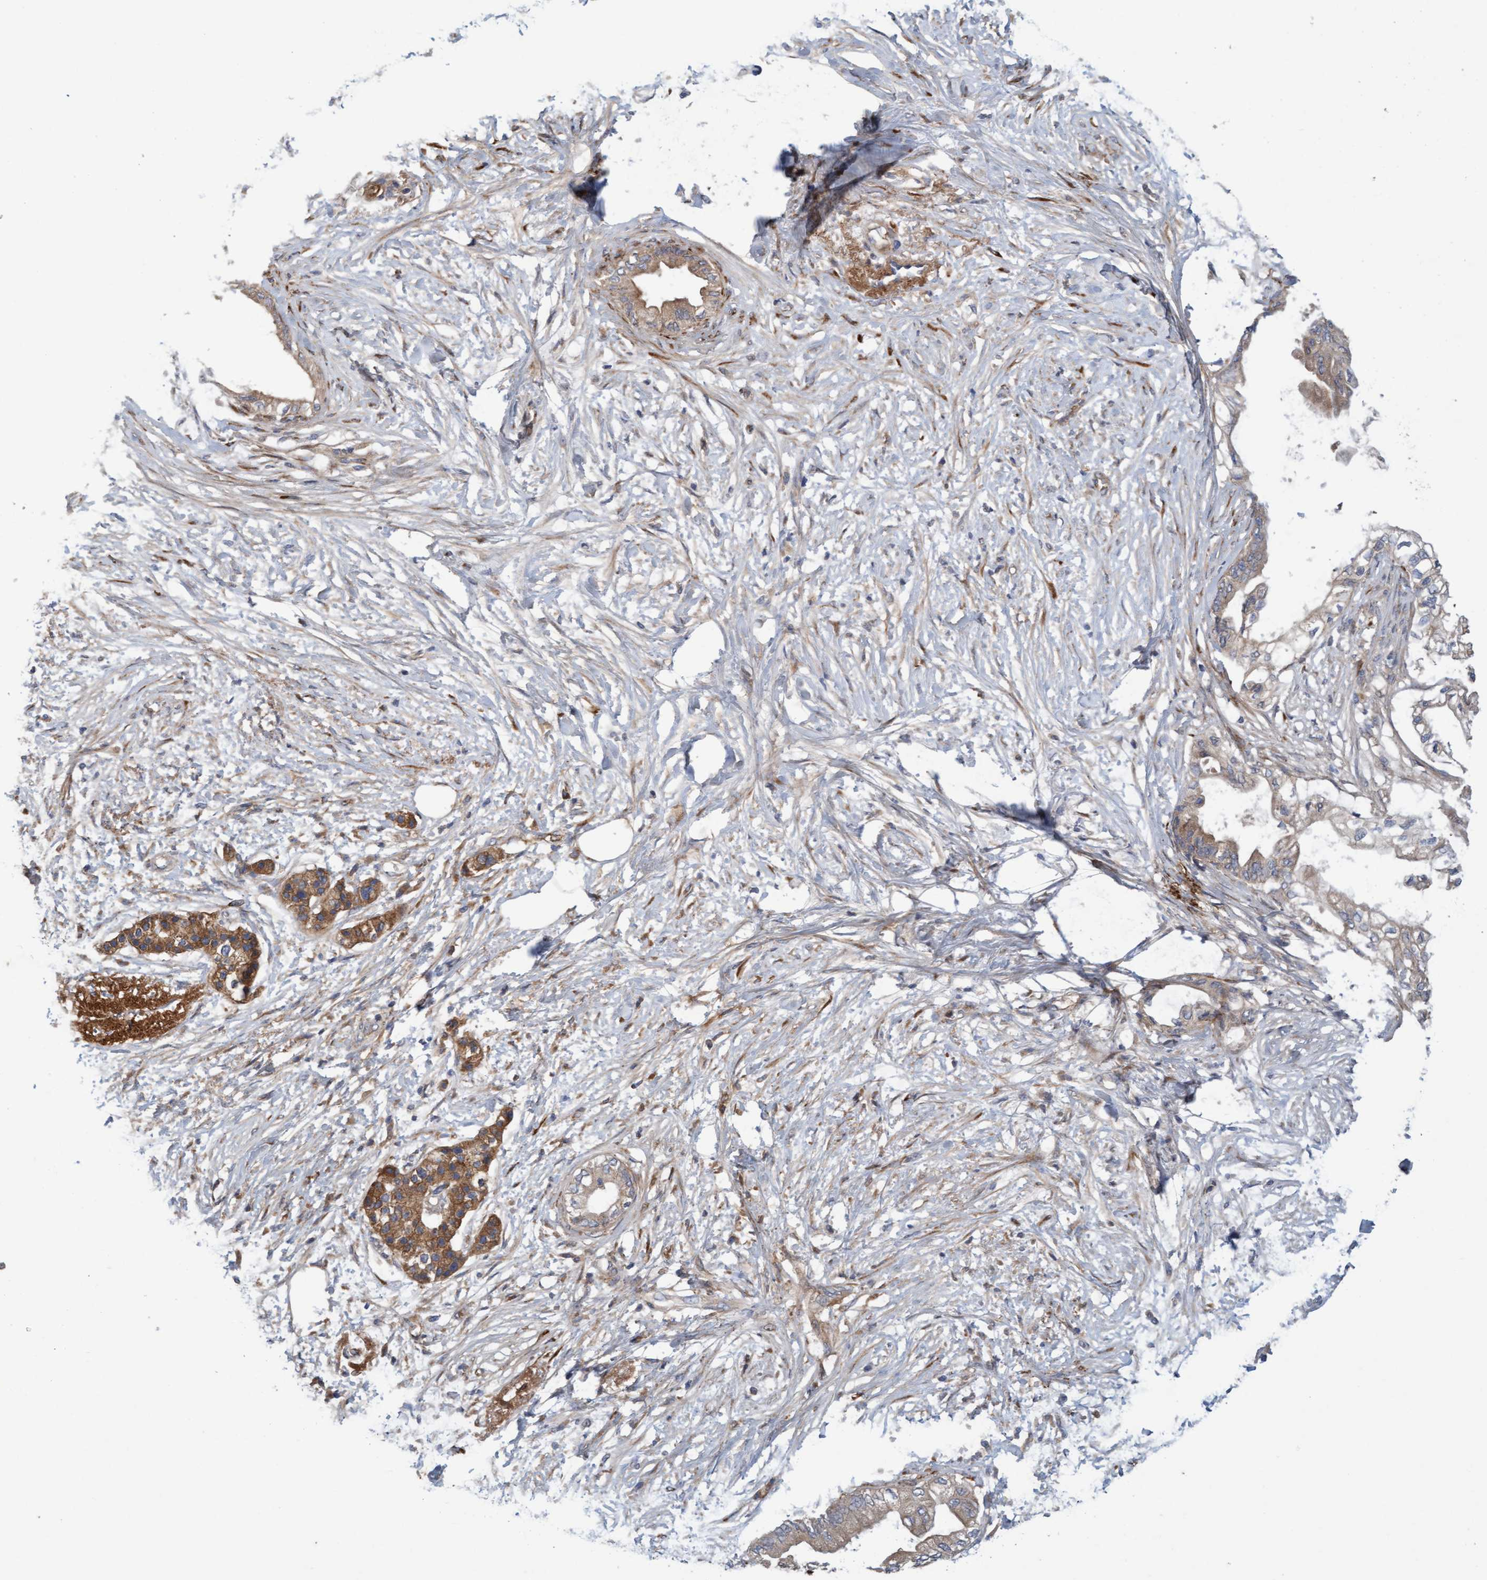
{"staining": {"intensity": "moderate", "quantity": ">75%", "location": "cytoplasmic/membranous"}, "tissue": "pancreatic cancer", "cell_type": "Tumor cells", "image_type": "cancer", "snomed": [{"axis": "morphology", "description": "Normal tissue, NOS"}, {"axis": "morphology", "description": "Adenocarcinoma, NOS"}, {"axis": "topography", "description": "Pancreas"}, {"axis": "topography", "description": "Duodenum"}], "caption": "A brown stain highlights moderate cytoplasmic/membranous positivity of a protein in human pancreatic cancer (adenocarcinoma) tumor cells.", "gene": "DDHD2", "patient": {"sex": "female", "age": 60}}